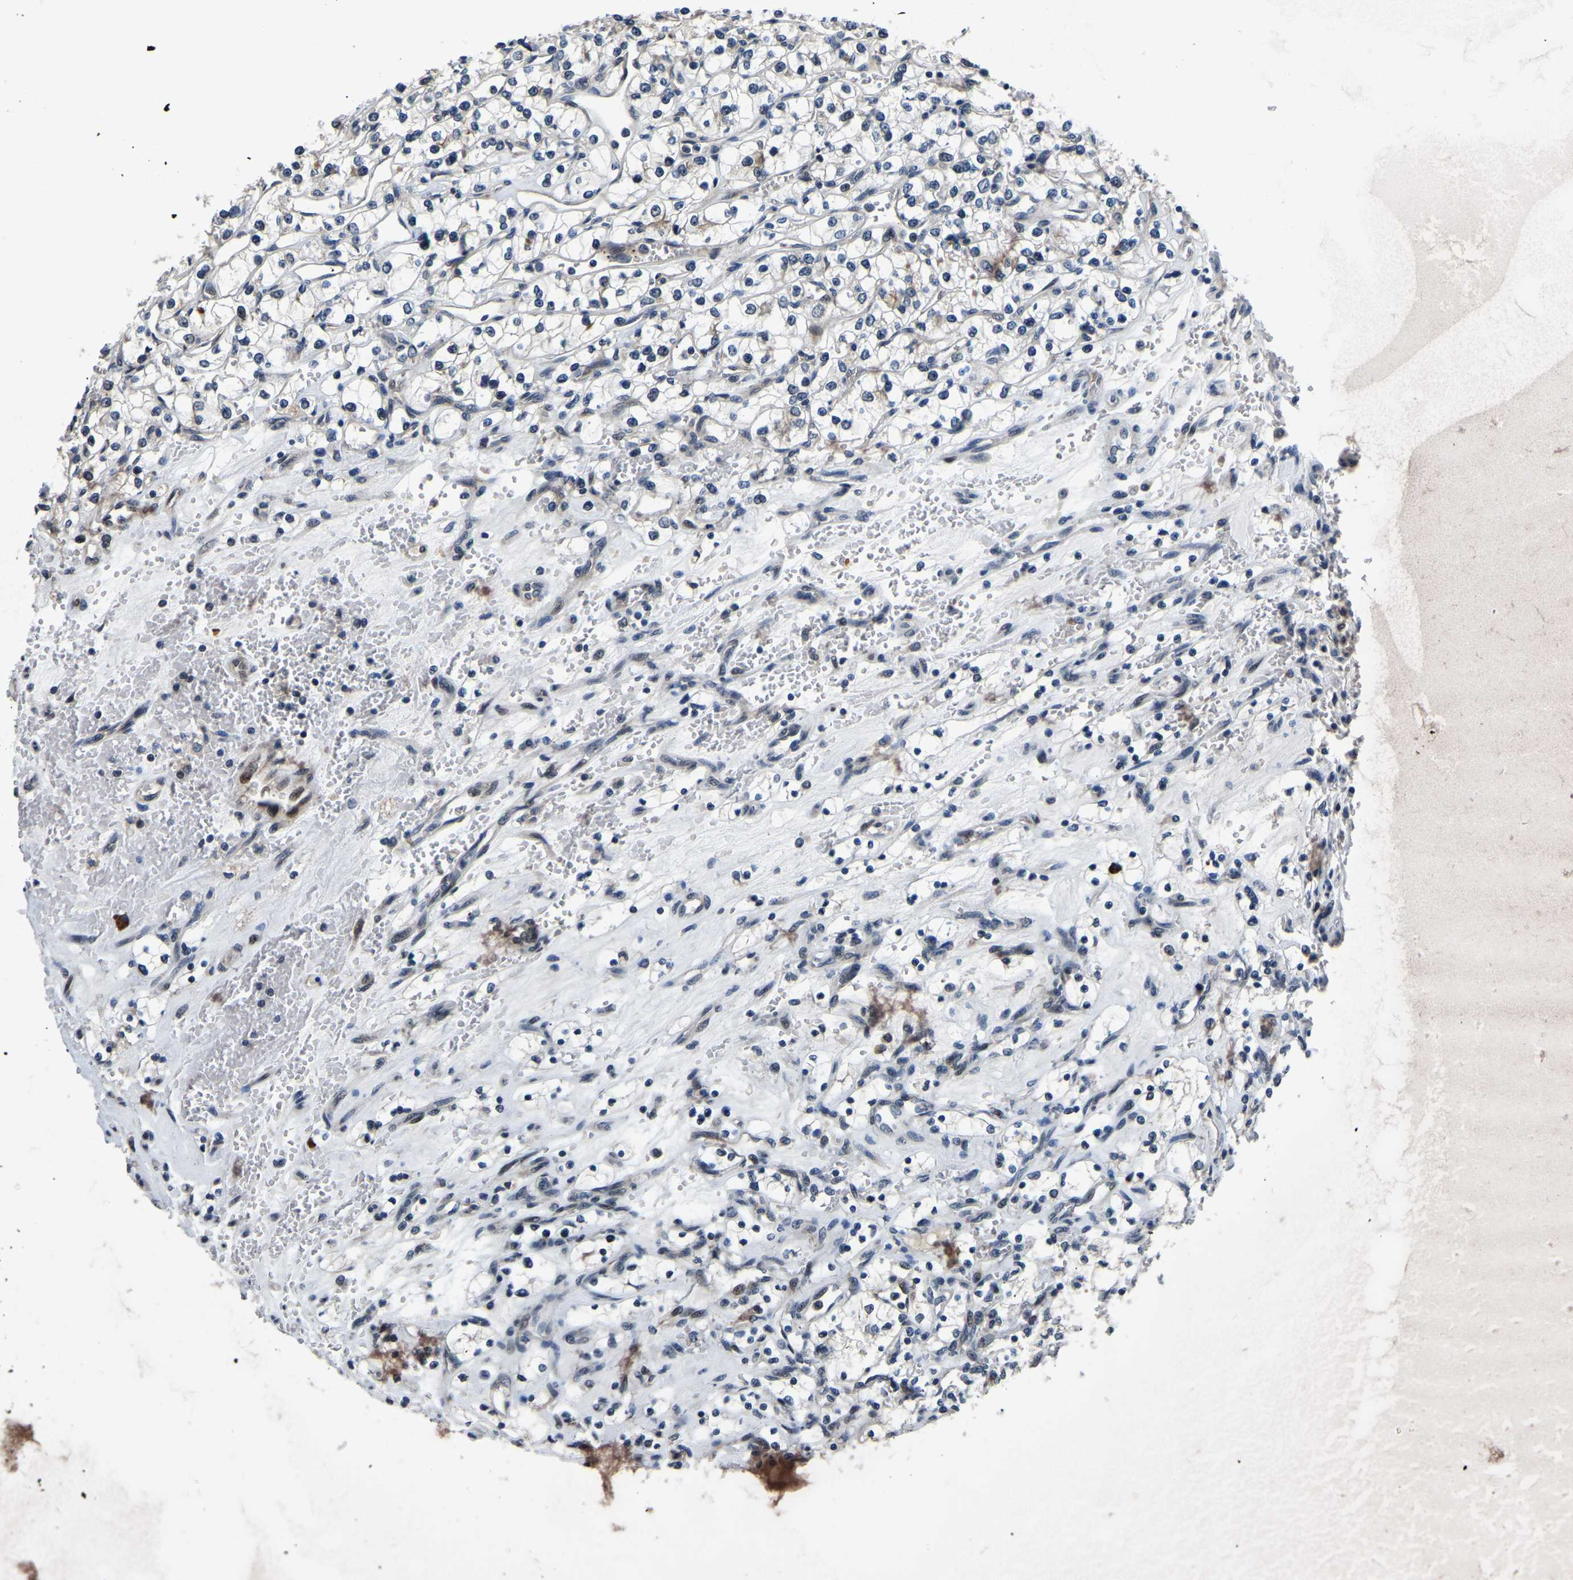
{"staining": {"intensity": "negative", "quantity": "none", "location": "none"}, "tissue": "renal cancer", "cell_type": "Tumor cells", "image_type": "cancer", "snomed": [{"axis": "morphology", "description": "Adenocarcinoma, NOS"}, {"axis": "topography", "description": "Kidney"}], "caption": "DAB immunohistochemical staining of human adenocarcinoma (renal) displays no significant expression in tumor cells.", "gene": "ING2", "patient": {"sex": "female", "age": 69}}